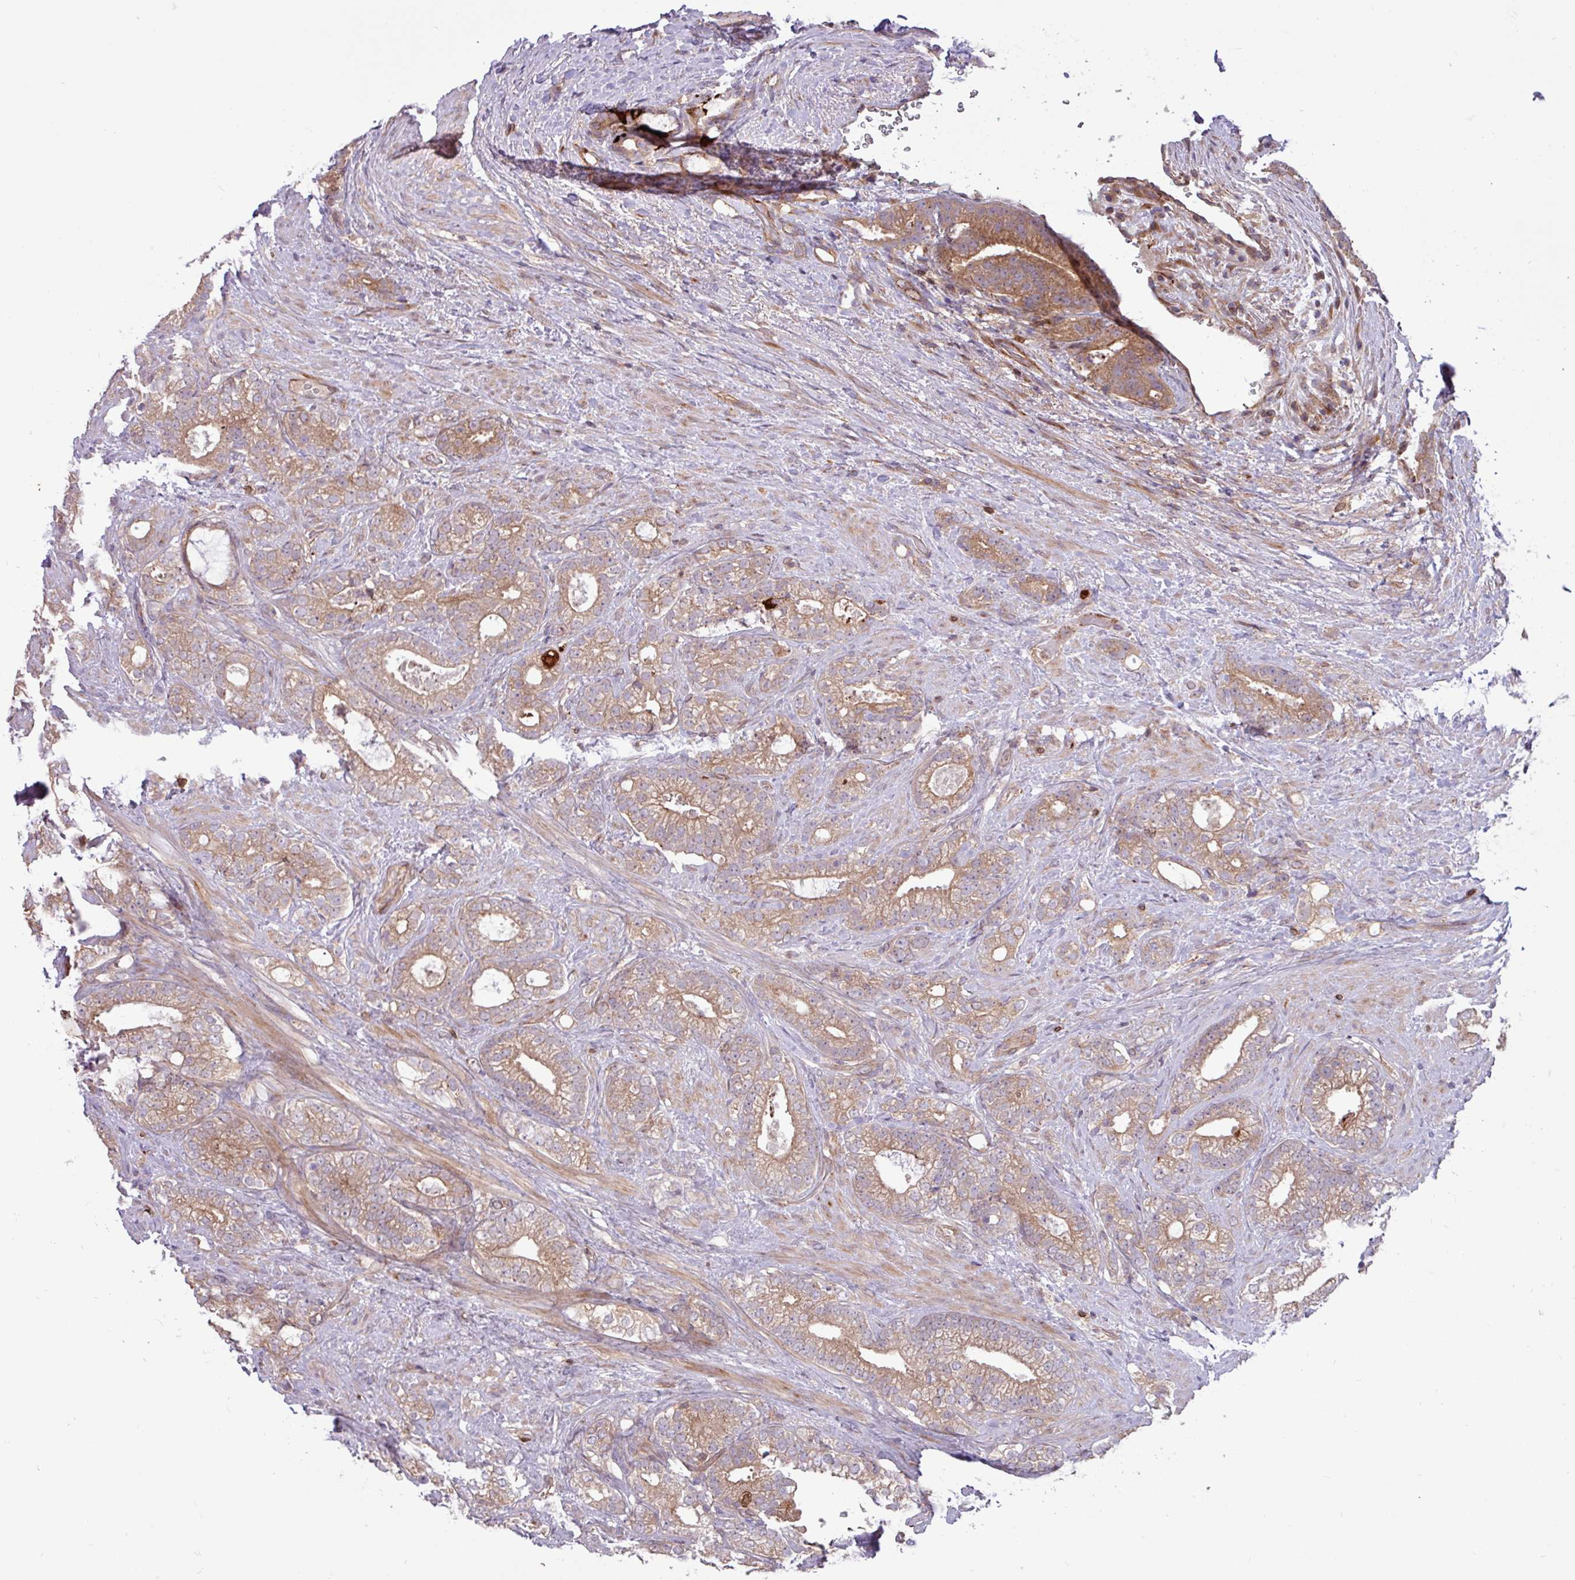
{"staining": {"intensity": "moderate", "quantity": "25%-75%", "location": "cytoplasmic/membranous"}, "tissue": "prostate cancer", "cell_type": "Tumor cells", "image_type": "cancer", "snomed": [{"axis": "morphology", "description": "Adenocarcinoma, High grade"}, {"axis": "topography", "description": "Prostate and seminal vesicle, NOS"}], "caption": "Prostate cancer was stained to show a protein in brown. There is medium levels of moderate cytoplasmic/membranous expression in about 25%-75% of tumor cells.", "gene": "CNTRL", "patient": {"sex": "male", "age": 67}}